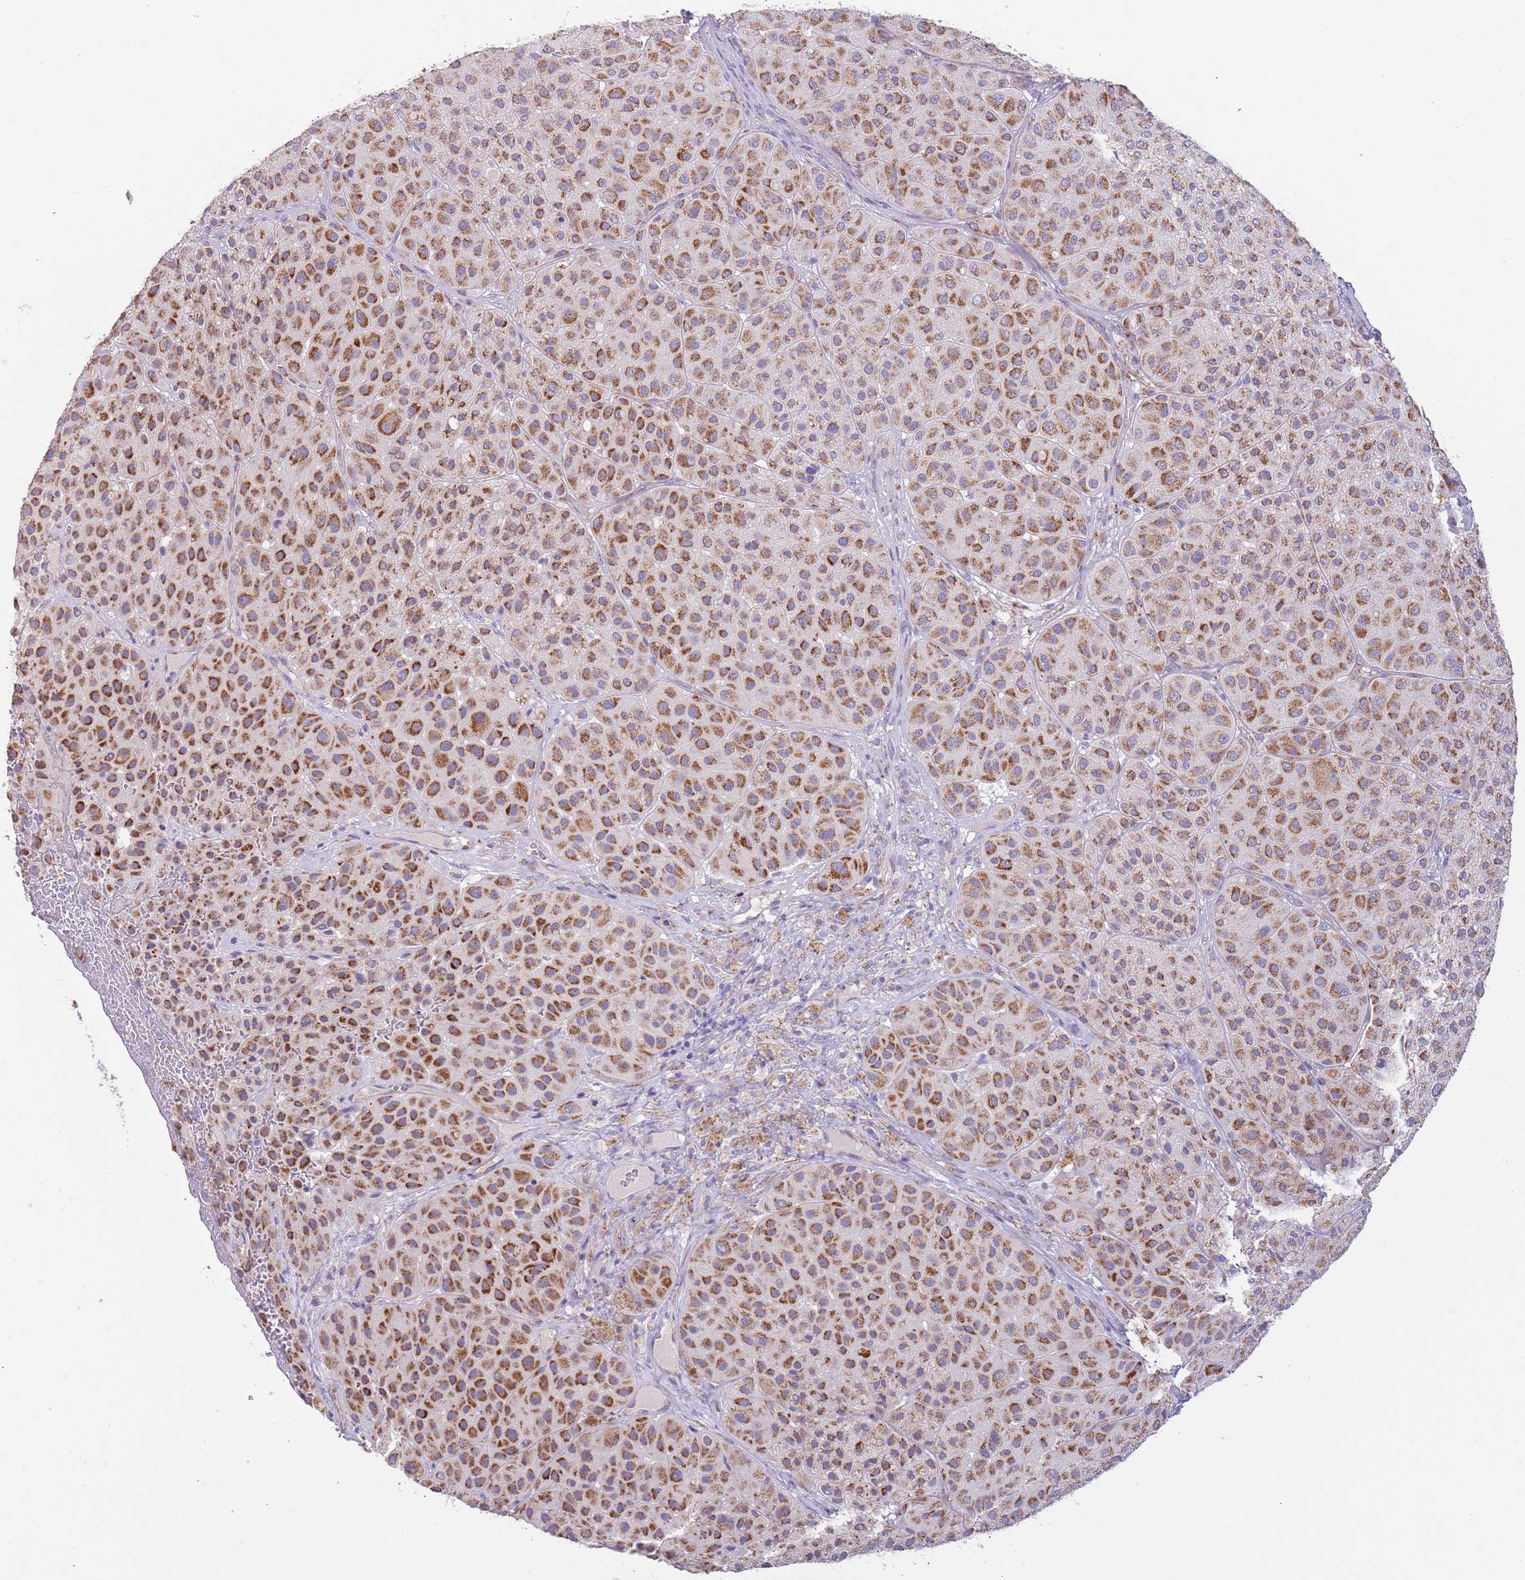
{"staining": {"intensity": "strong", "quantity": ">75%", "location": "cytoplasmic/membranous"}, "tissue": "melanoma", "cell_type": "Tumor cells", "image_type": "cancer", "snomed": [{"axis": "morphology", "description": "Malignant melanoma, Metastatic site"}, {"axis": "topography", "description": "Smooth muscle"}], "caption": "Strong cytoplasmic/membranous positivity for a protein is appreciated in approximately >75% of tumor cells of melanoma using immunohistochemistry (IHC).", "gene": "RNF222", "patient": {"sex": "male", "age": 41}}